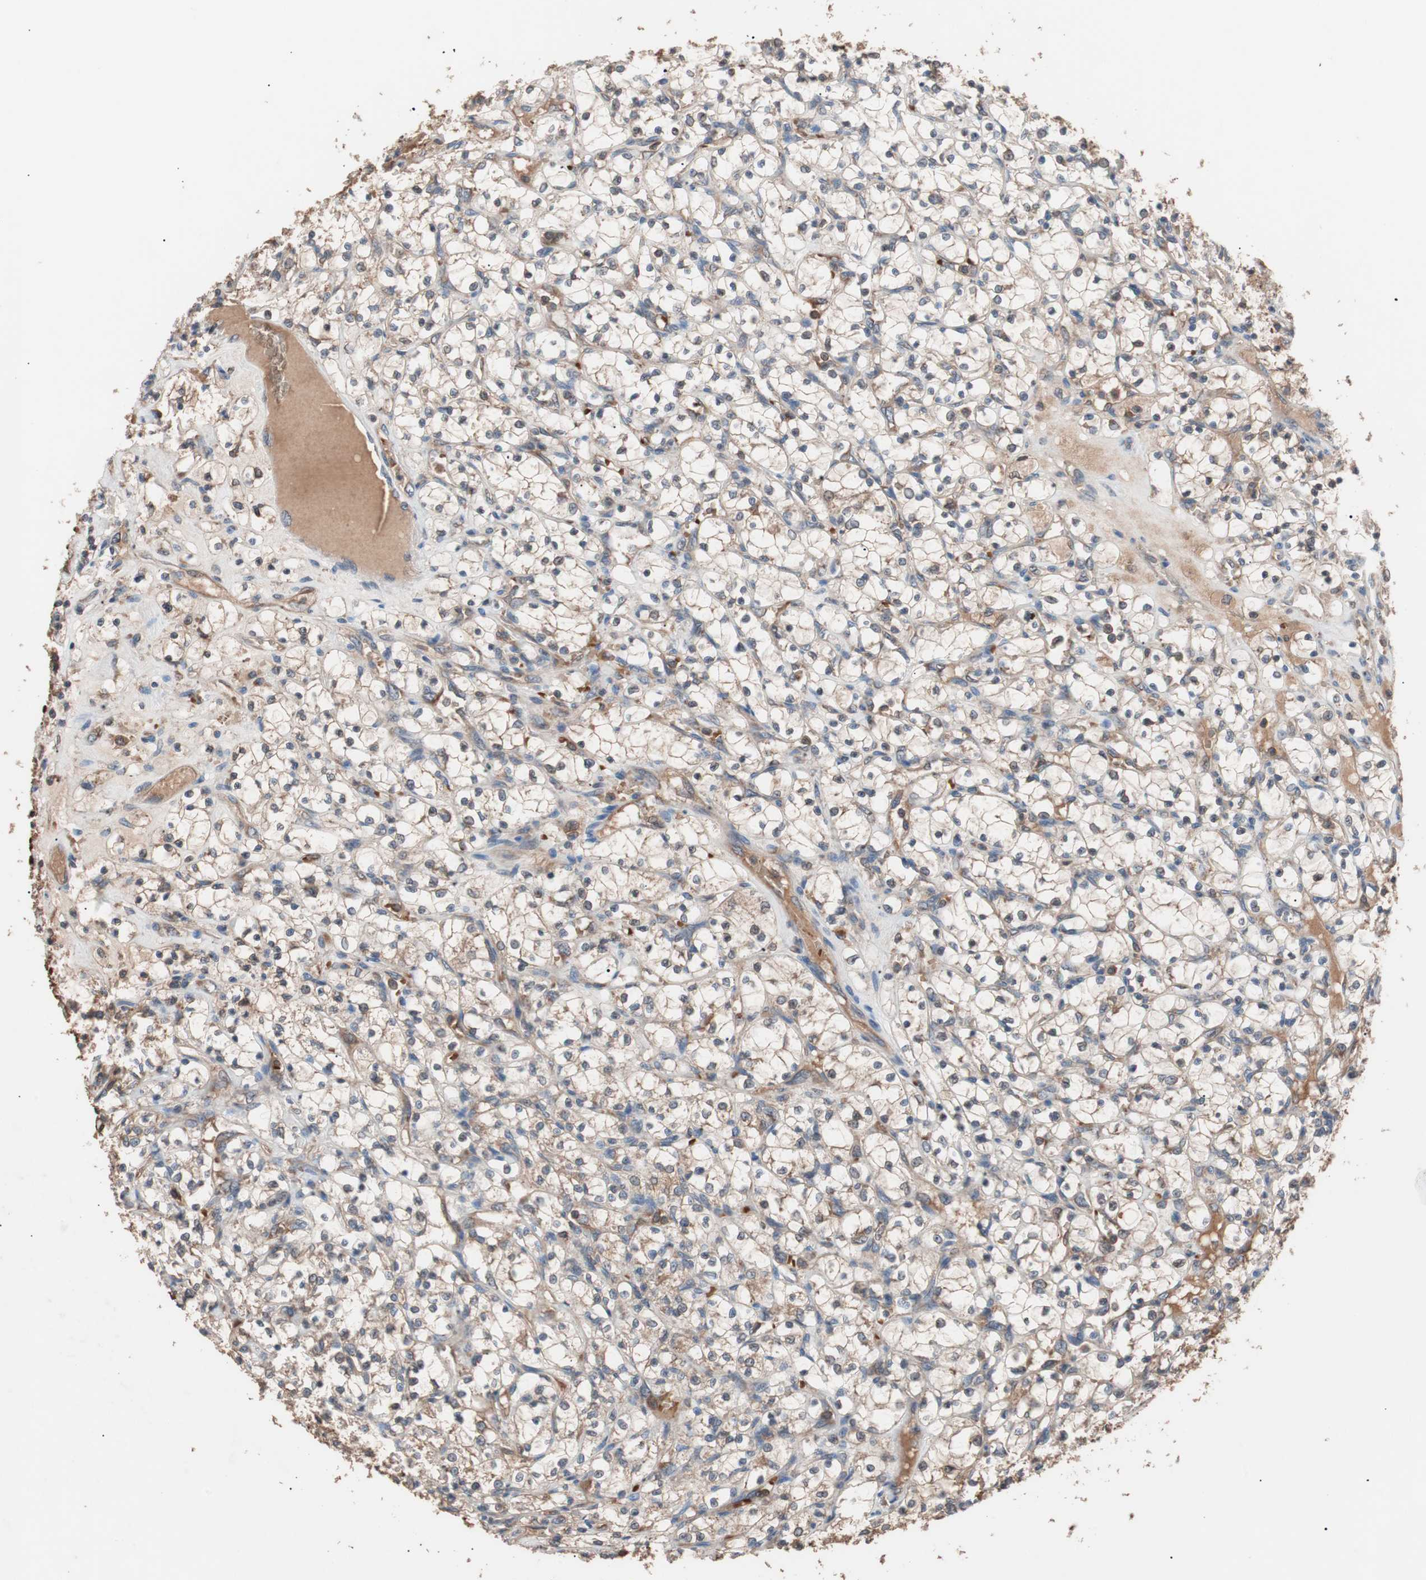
{"staining": {"intensity": "moderate", "quantity": ">75%", "location": "cytoplasmic/membranous"}, "tissue": "renal cancer", "cell_type": "Tumor cells", "image_type": "cancer", "snomed": [{"axis": "morphology", "description": "Adenocarcinoma, NOS"}, {"axis": "topography", "description": "Kidney"}], "caption": "Renal cancer stained for a protein (brown) exhibits moderate cytoplasmic/membranous positive positivity in approximately >75% of tumor cells.", "gene": "GLYCTK", "patient": {"sex": "female", "age": 69}}